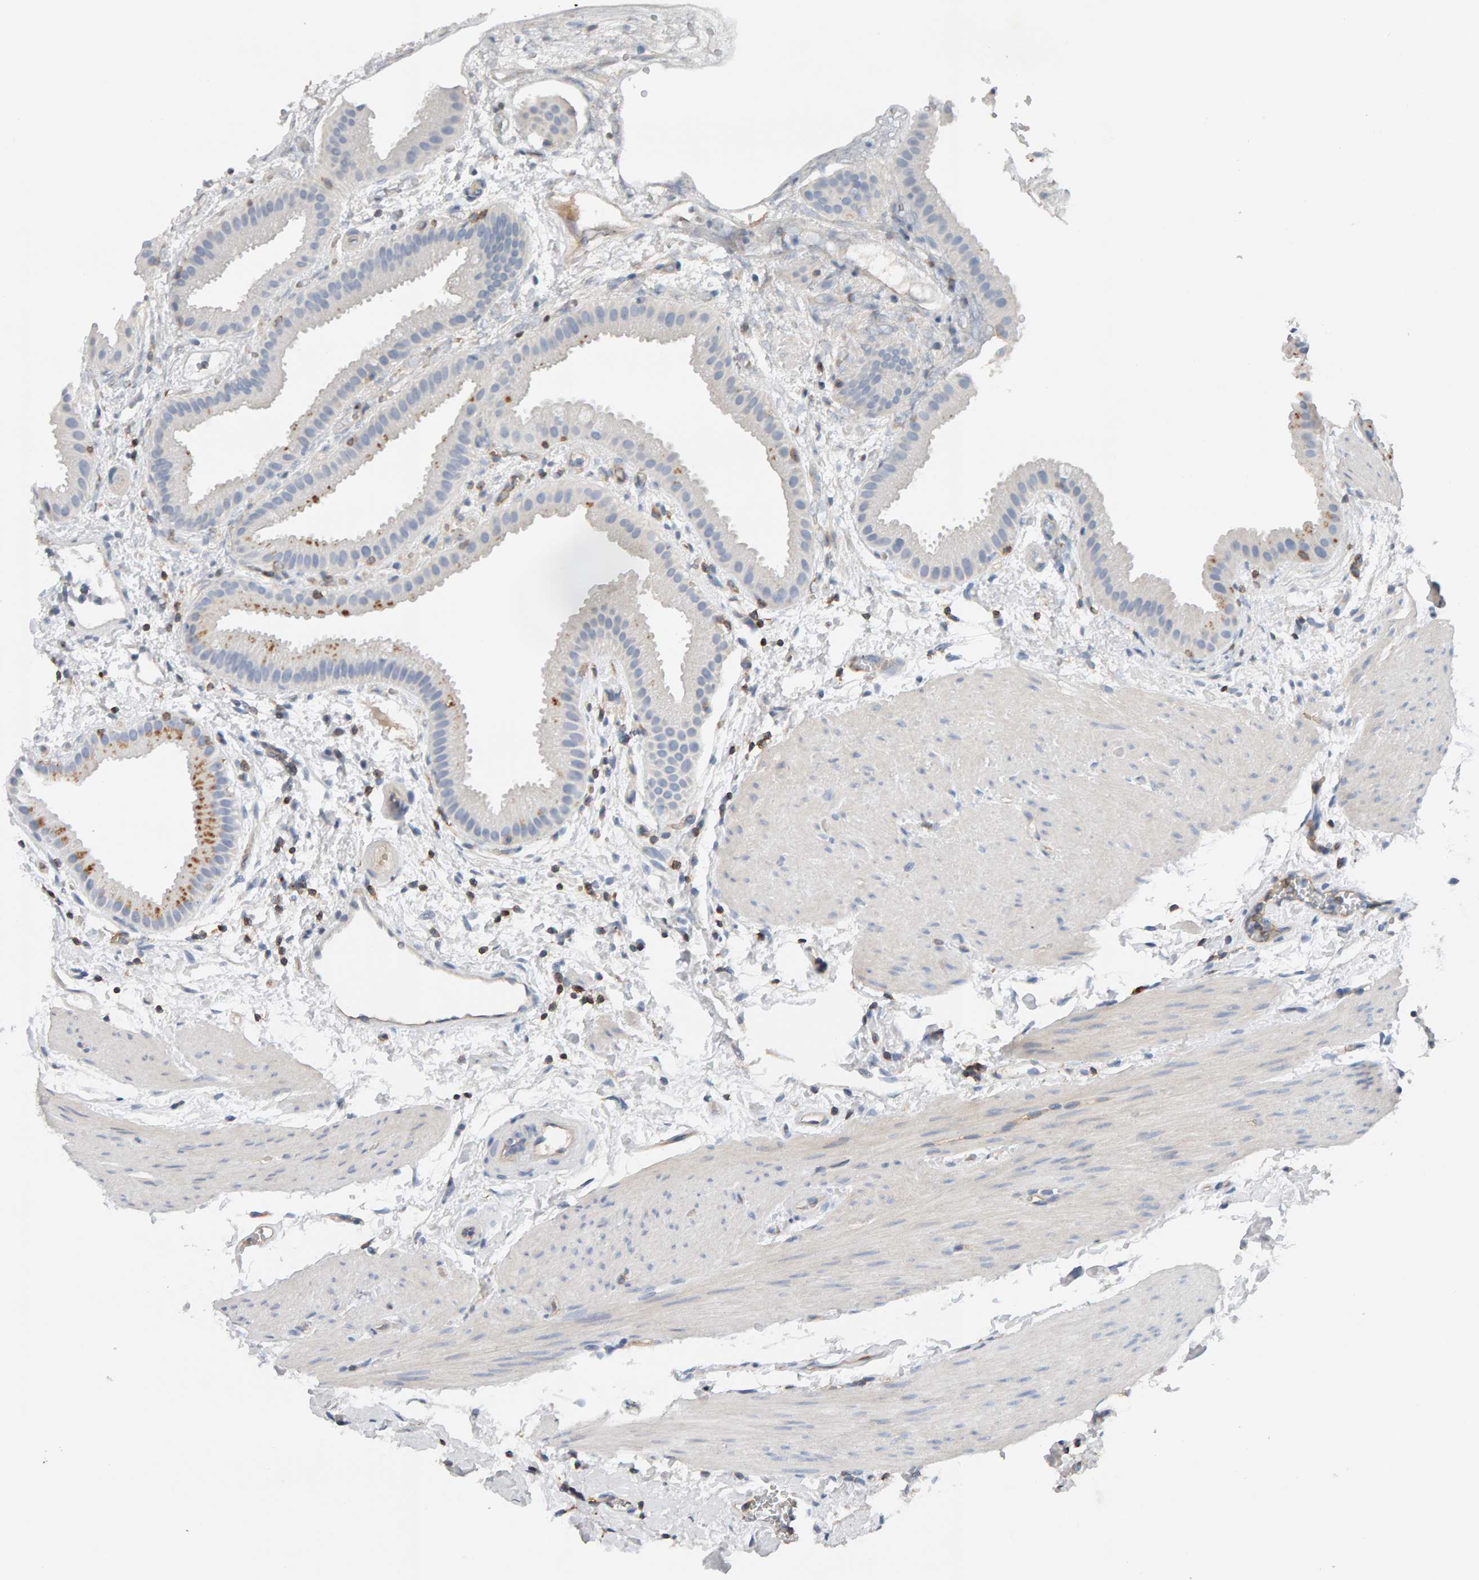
{"staining": {"intensity": "moderate", "quantity": "<25%", "location": "cytoplasmic/membranous"}, "tissue": "gallbladder", "cell_type": "Glandular cells", "image_type": "normal", "snomed": [{"axis": "morphology", "description": "Normal tissue, NOS"}, {"axis": "topography", "description": "Gallbladder"}], "caption": "IHC of normal gallbladder displays low levels of moderate cytoplasmic/membranous expression in about <25% of glandular cells.", "gene": "FYN", "patient": {"sex": "female", "age": 64}}